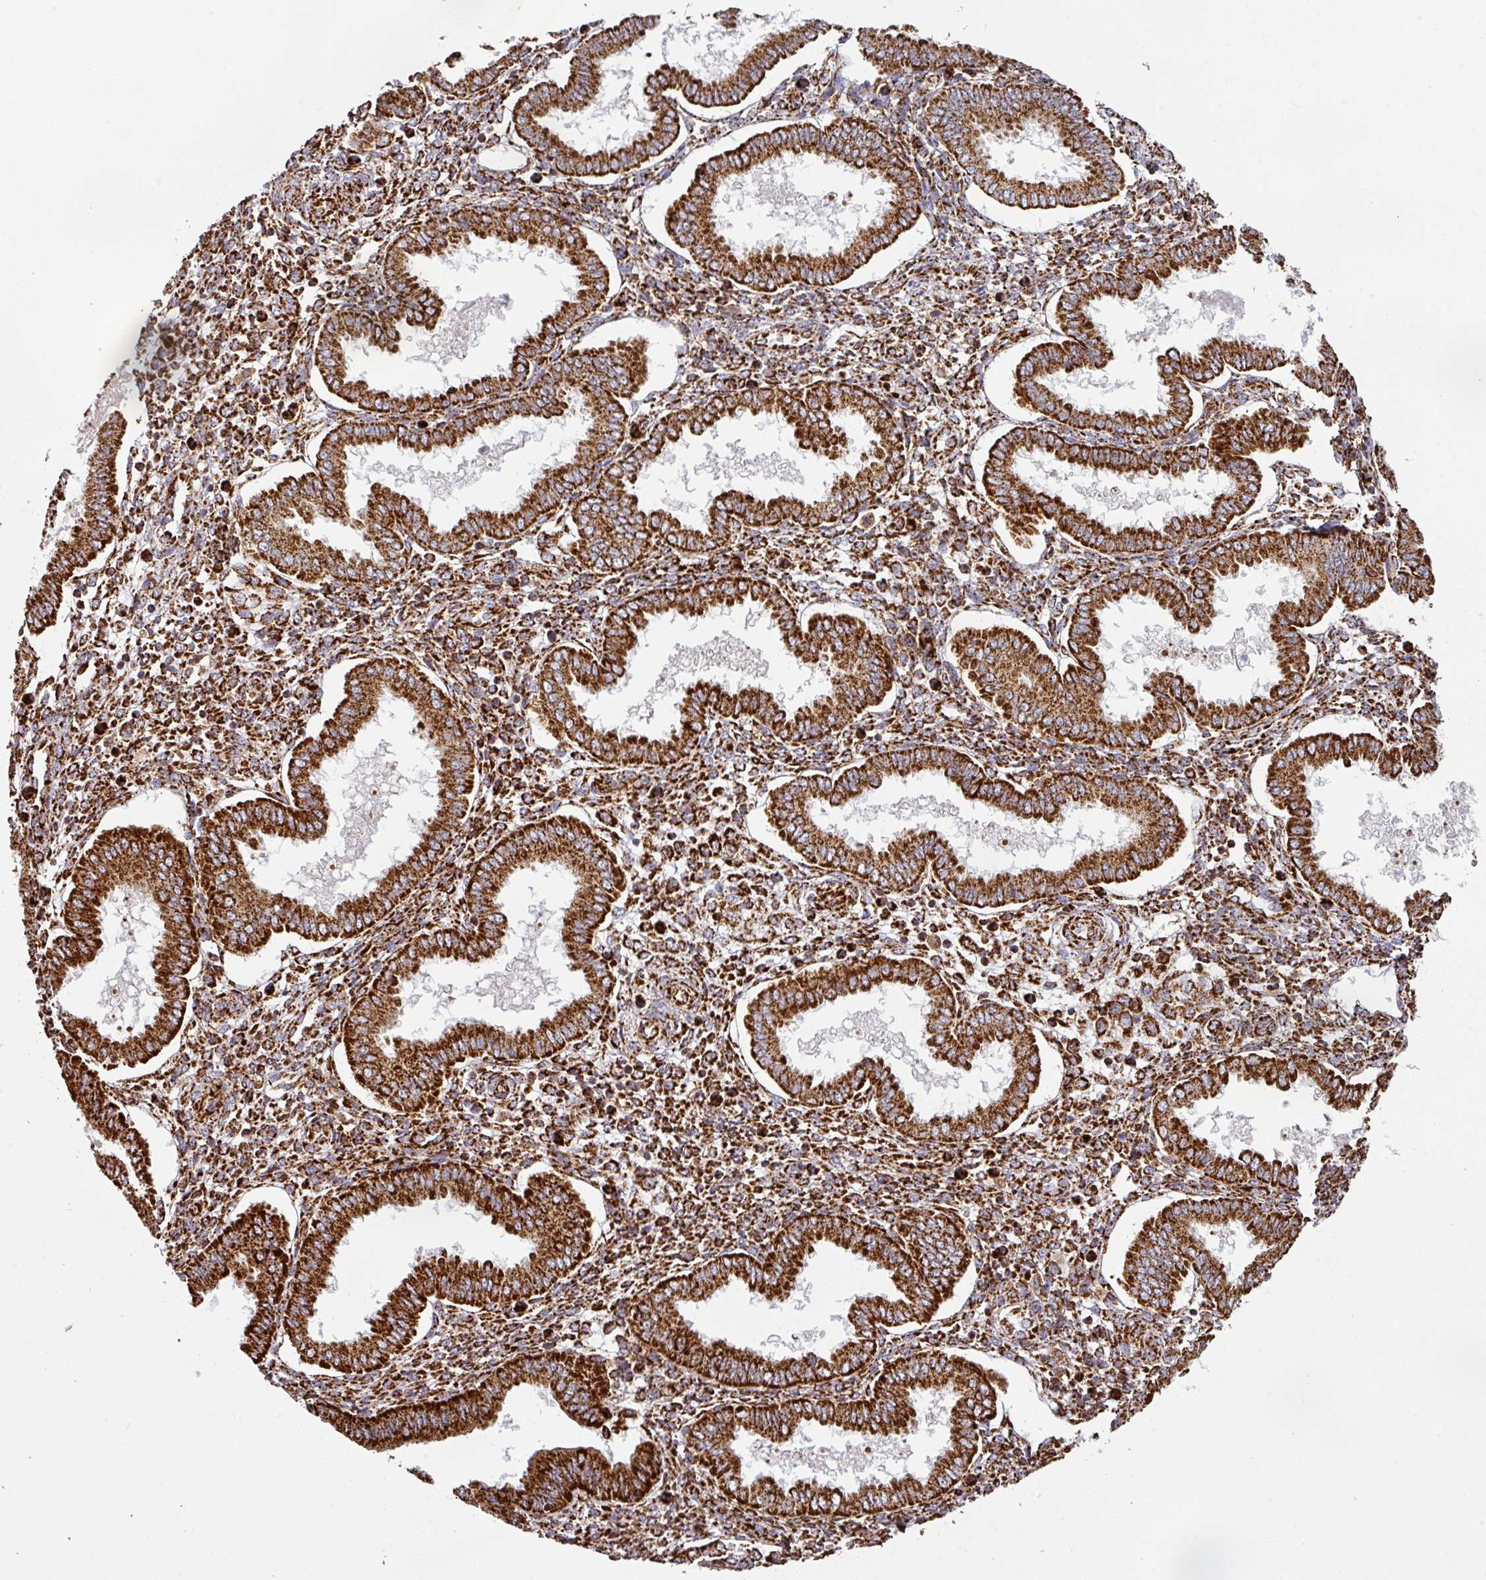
{"staining": {"intensity": "strong", "quantity": ">75%", "location": "cytoplasmic/membranous"}, "tissue": "endometrium", "cell_type": "Cells in endometrial stroma", "image_type": "normal", "snomed": [{"axis": "morphology", "description": "Normal tissue, NOS"}, {"axis": "topography", "description": "Endometrium"}], "caption": "The histopathology image exhibits immunohistochemical staining of benign endometrium. There is strong cytoplasmic/membranous positivity is appreciated in approximately >75% of cells in endometrial stroma.", "gene": "TRAP1", "patient": {"sex": "female", "age": 24}}